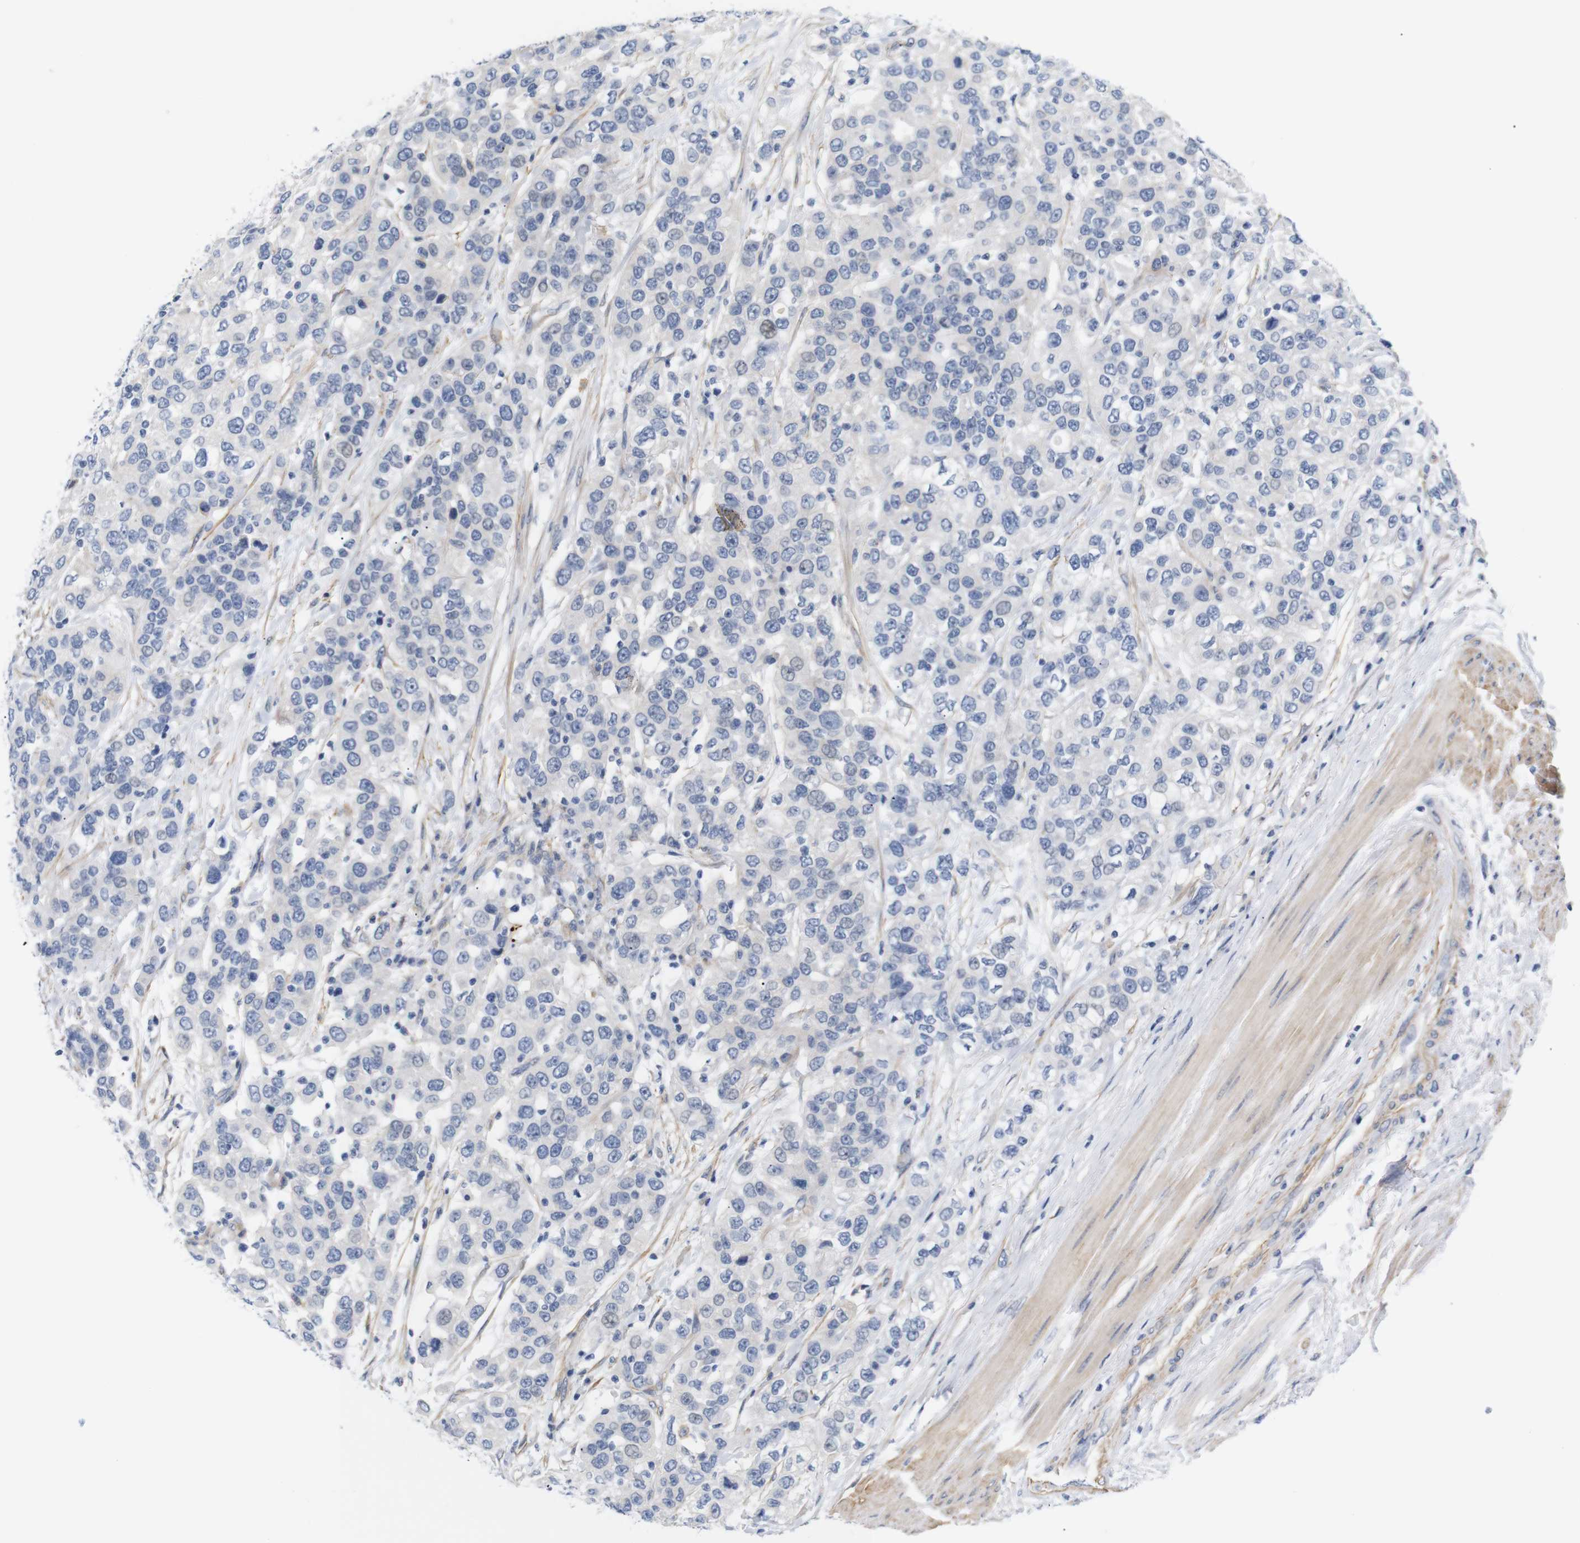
{"staining": {"intensity": "negative", "quantity": "none", "location": "none"}, "tissue": "urothelial cancer", "cell_type": "Tumor cells", "image_type": "cancer", "snomed": [{"axis": "morphology", "description": "Urothelial carcinoma, High grade"}, {"axis": "topography", "description": "Urinary bladder"}], "caption": "The photomicrograph displays no staining of tumor cells in high-grade urothelial carcinoma.", "gene": "STMN3", "patient": {"sex": "female", "age": 80}}